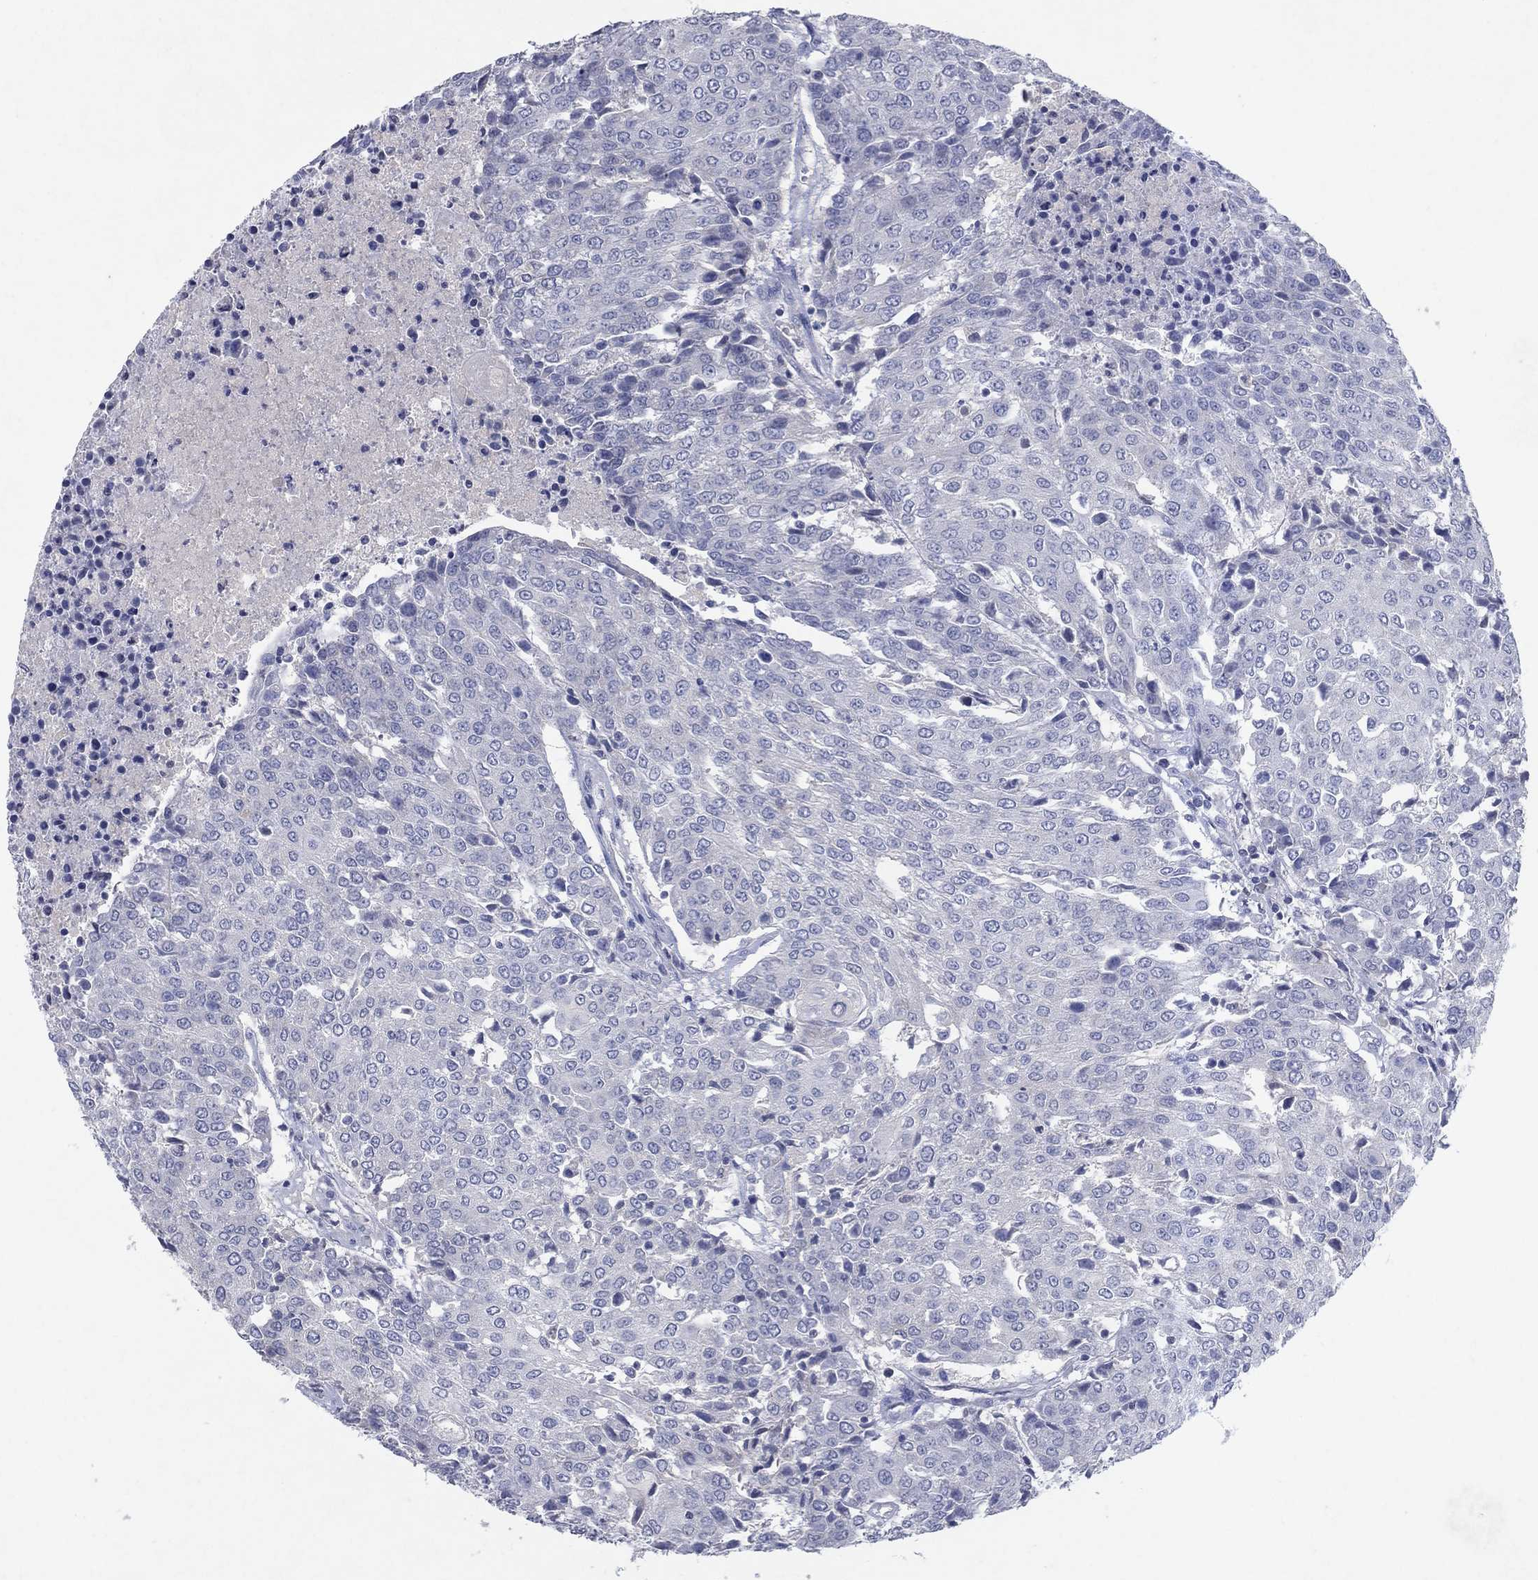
{"staining": {"intensity": "negative", "quantity": "none", "location": "none"}, "tissue": "urothelial cancer", "cell_type": "Tumor cells", "image_type": "cancer", "snomed": [{"axis": "morphology", "description": "Urothelial carcinoma, High grade"}, {"axis": "topography", "description": "Urinary bladder"}], "caption": "Urothelial carcinoma (high-grade) was stained to show a protein in brown. There is no significant positivity in tumor cells. Brightfield microscopy of immunohistochemistry (IHC) stained with DAB (3,3'-diaminobenzidine) (brown) and hematoxylin (blue), captured at high magnification.", "gene": "KRT40", "patient": {"sex": "female", "age": 85}}